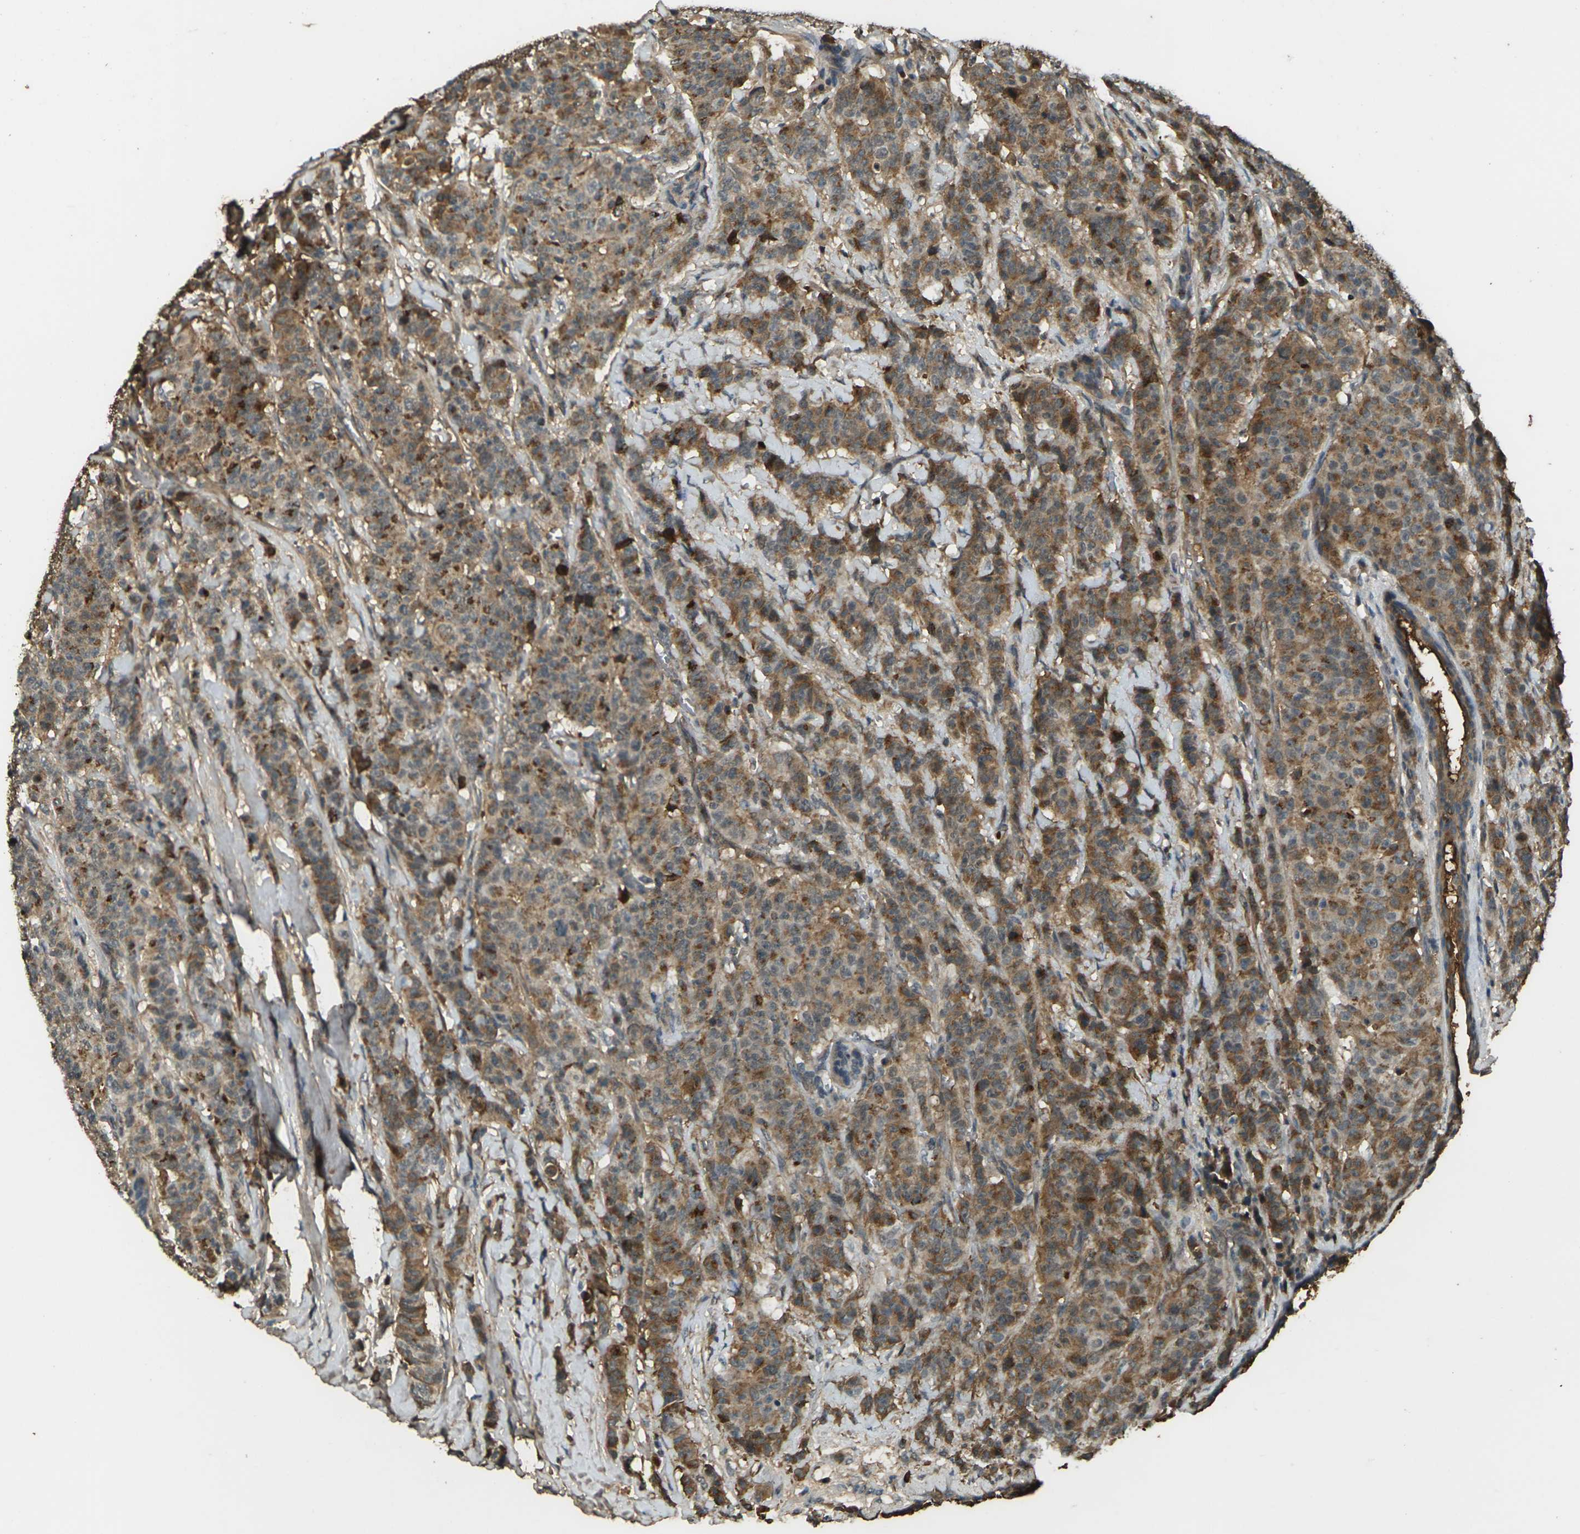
{"staining": {"intensity": "moderate", "quantity": ">75%", "location": "cytoplasmic/membranous"}, "tissue": "breast cancer", "cell_type": "Tumor cells", "image_type": "cancer", "snomed": [{"axis": "morphology", "description": "Normal tissue, NOS"}, {"axis": "morphology", "description": "Duct carcinoma"}, {"axis": "topography", "description": "Breast"}], "caption": "Immunohistochemistry micrograph of neoplastic tissue: breast intraductal carcinoma stained using immunohistochemistry (IHC) shows medium levels of moderate protein expression localized specifically in the cytoplasmic/membranous of tumor cells, appearing as a cytoplasmic/membranous brown color.", "gene": "CYP1B1", "patient": {"sex": "female", "age": 40}}